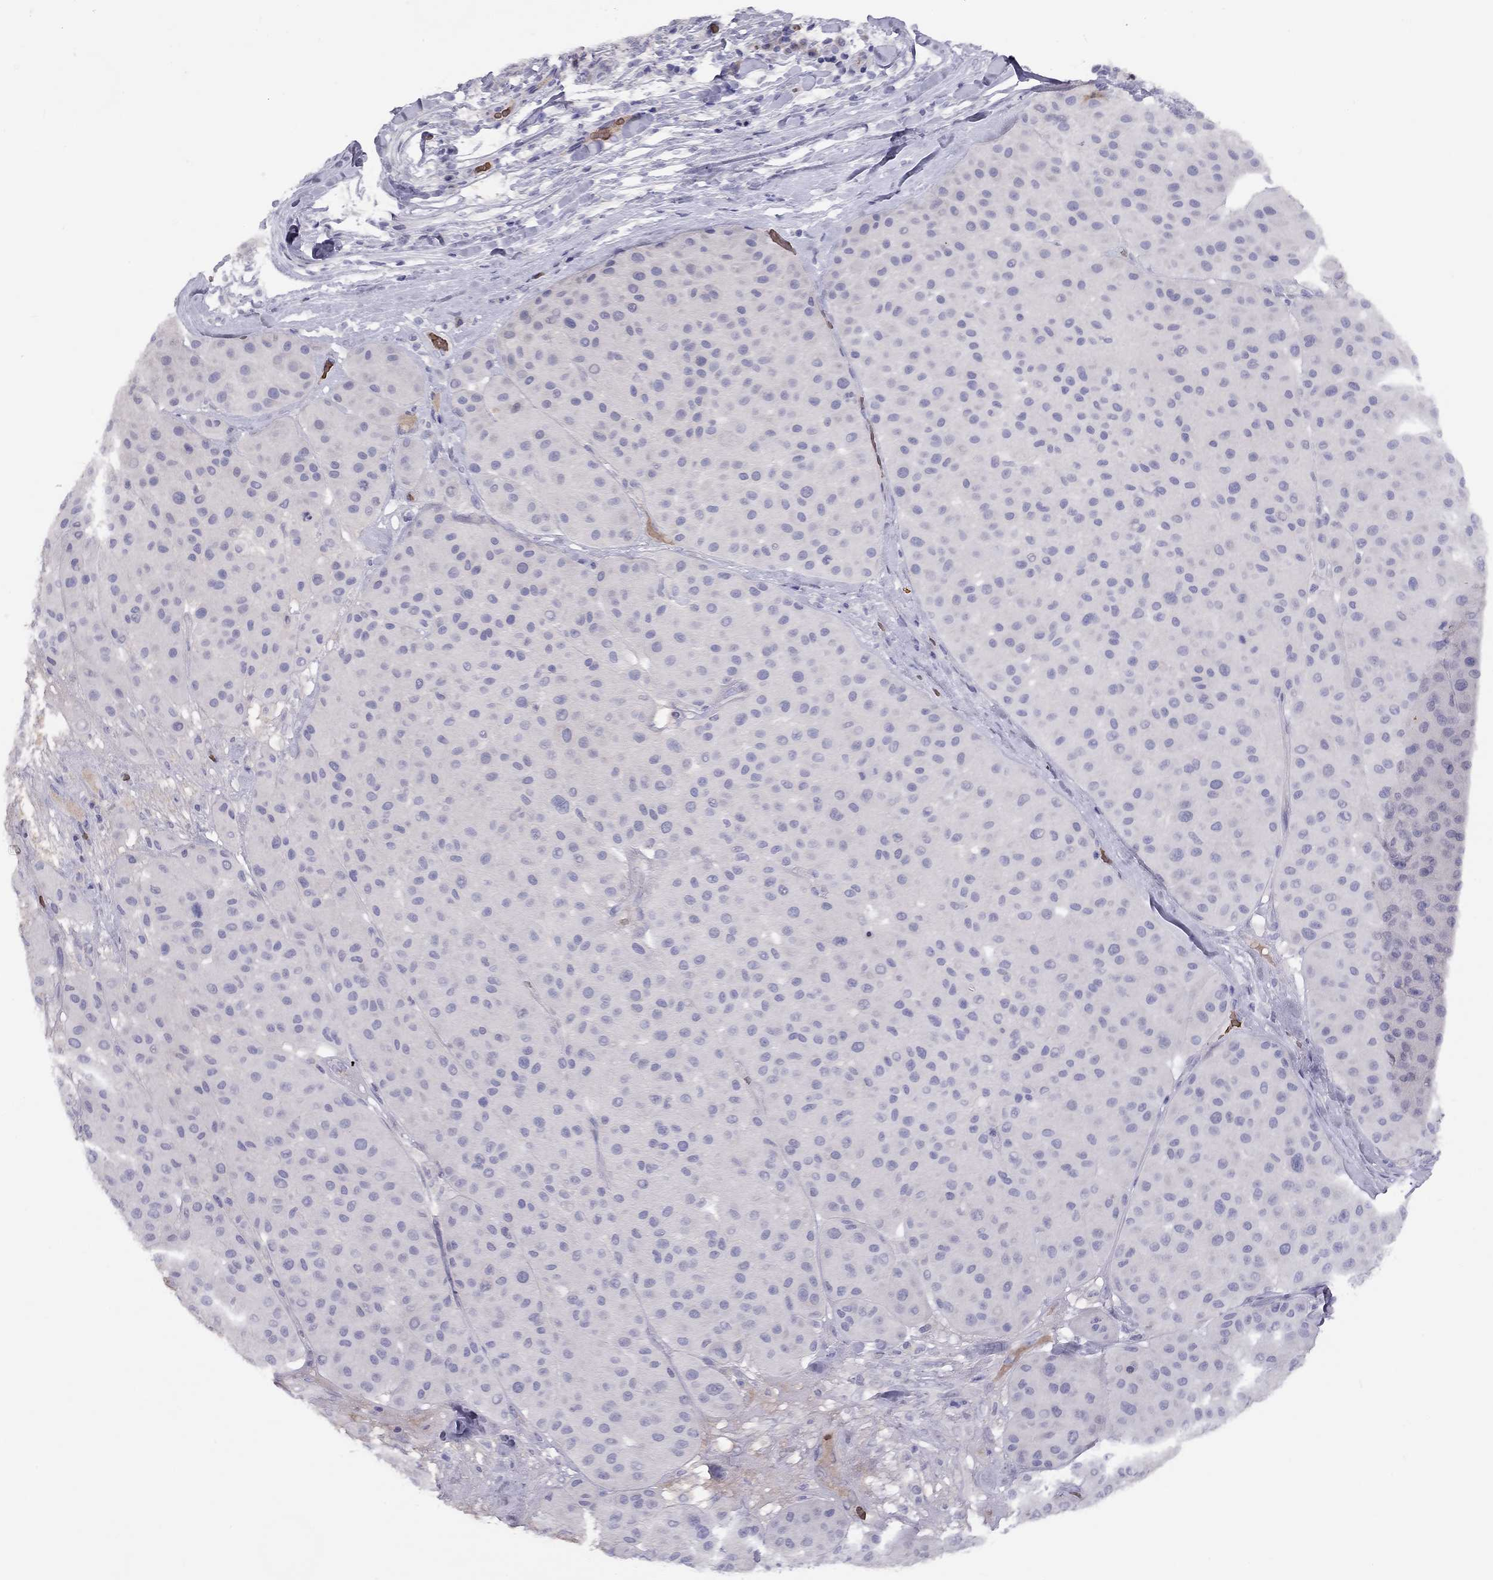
{"staining": {"intensity": "negative", "quantity": "none", "location": "none"}, "tissue": "melanoma", "cell_type": "Tumor cells", "image_type": "cancer", "snomed": [{"axis": "morphology", "description": "Malignant melanoma, Metastatic site"}, {"axis": "topography", "description": "Smooth muscle"}], "caption": "This image is of malignant melanoma (metastatic site) stained with immunohistochemistry to label a protein in brown with the nuclei are counter-stained blue. There is no expression in tumor cells. The staining was performed using DAB (3,3'-diaminobenzidine) to visualize the protein expression in brown, while the nuclei were stained in blue with hematoxylin (Magnification: 20x).", "gene": "RHD", "patient": {"sex": "male", "age": 41}}